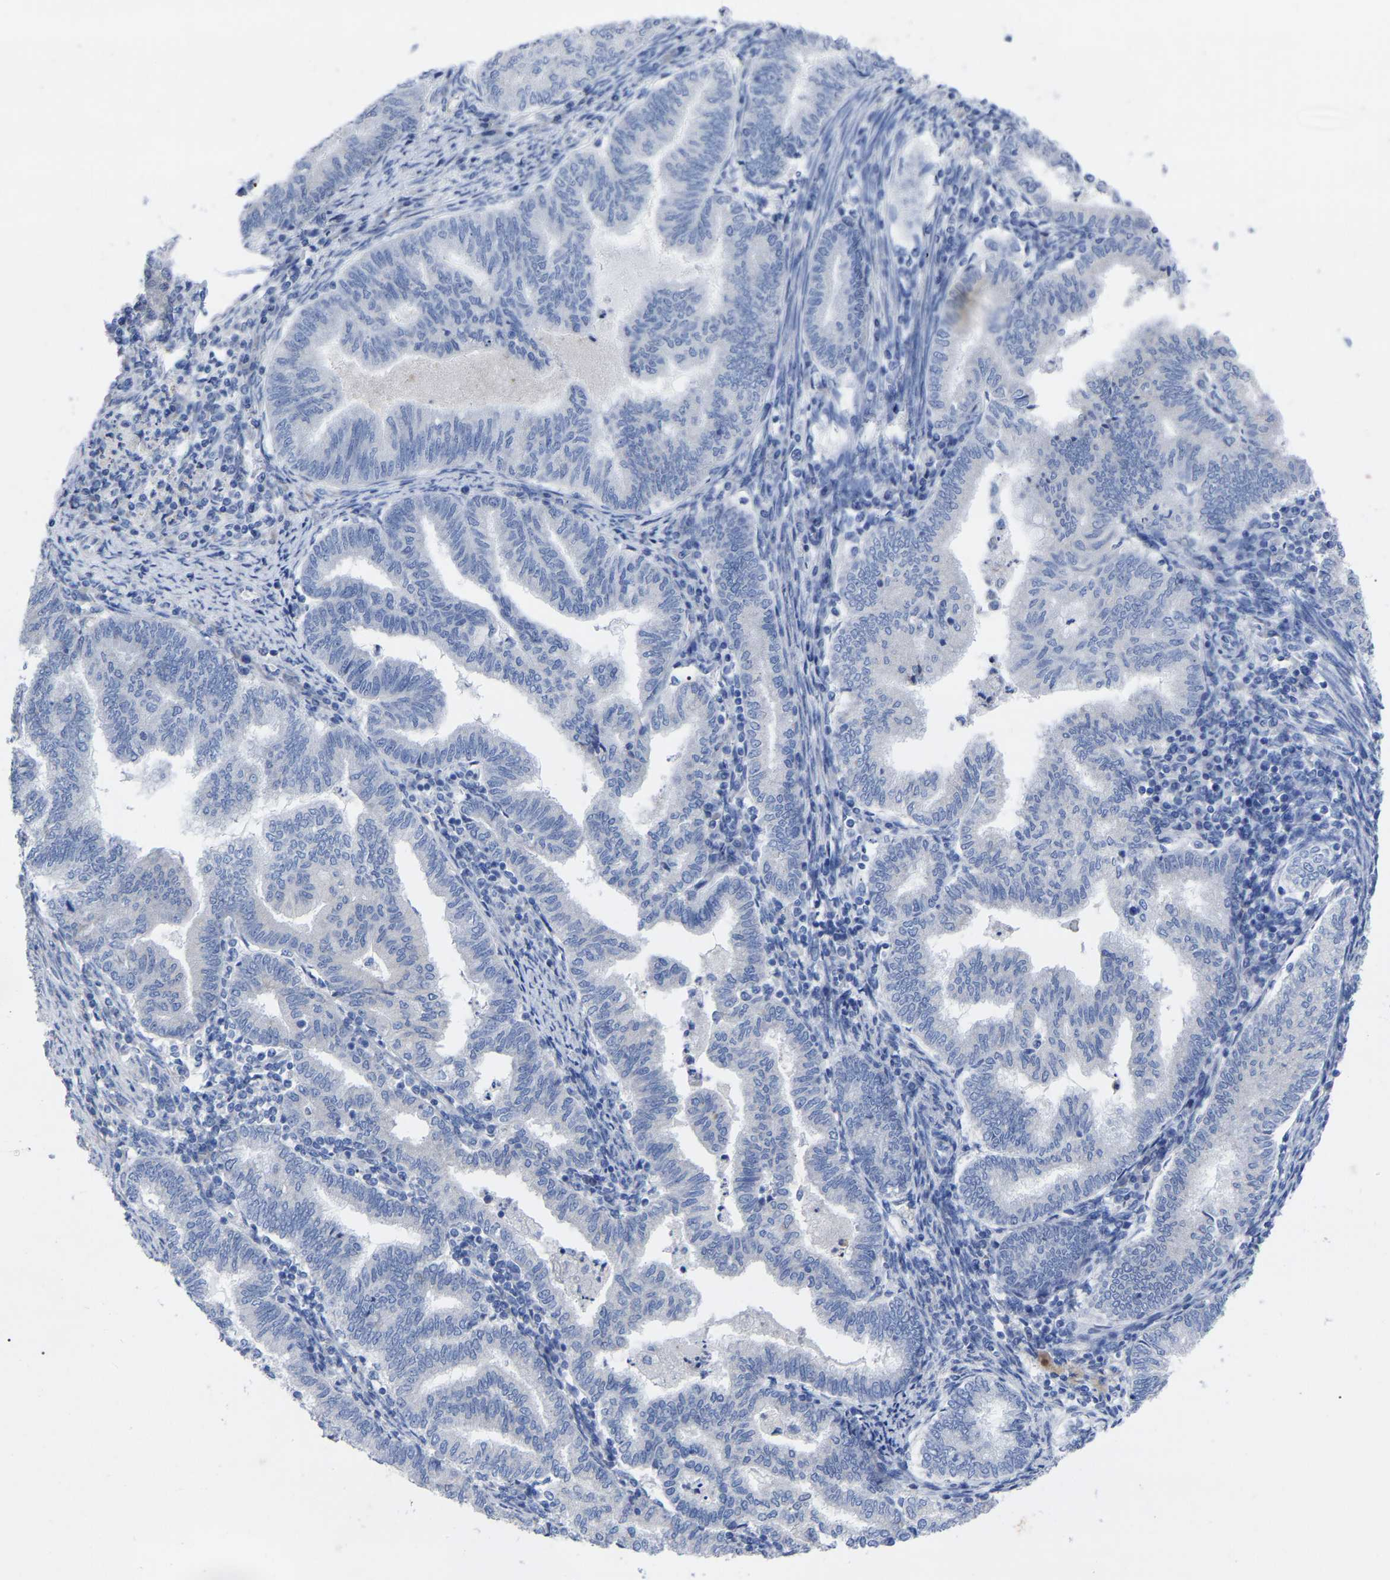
{"staining": {"intensity": "negative", "quantity": "none", "location": "none"}, "tissue": "endometrial cancer", "cell_type": "Tumor cells", "image_type": "cancer", "snomed": [{"axis": "morphology", "description": "Polyp, NOS"}, {"axis": "morphology", "description": "Adenocarcinoma, NOS"}, {"axis": "morphology", "description": "Adenoma, NOS"}, {"axis": "topography", "description": "Endometrium"}], "caption": "Immunohistochemistry image of neoplastic tissue: human endometrial cancer (adenocarcinoma) stained with DAB (3,3'-diaminobenzidine) exhibits no significant protein staining in tumor cells.", "gene": "GDF3", "patient": {"sex": "female", "age": 79}}